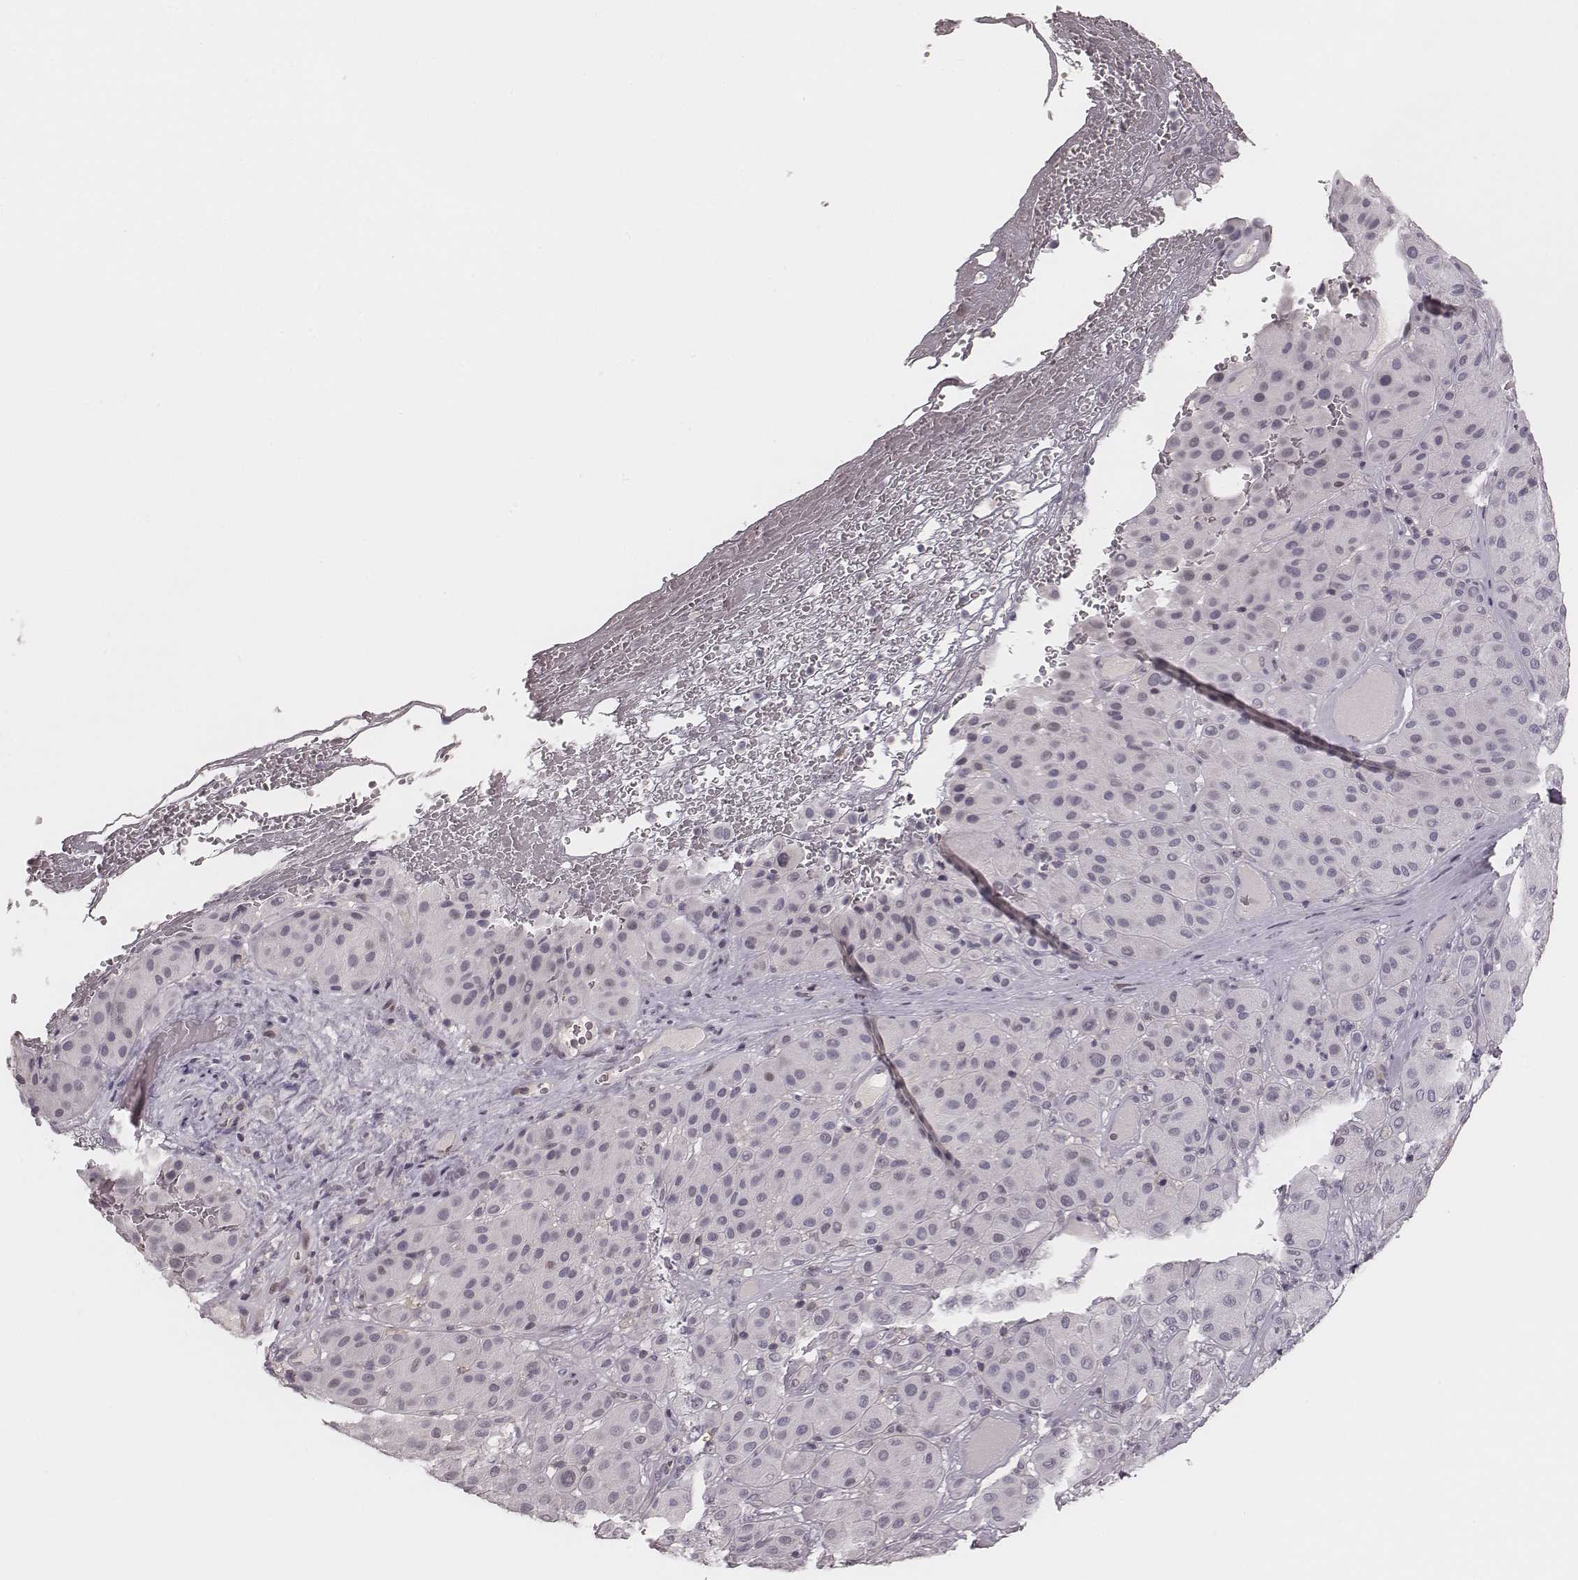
{"staining": {"intensity": "negative", "quantity": "none", "location": "none"}, "tissue": "melanoma", "cell_type": "Tumor cells", "image_type": "cancer", "snomed": [{"axis": "morphology", "description": "Malignant melanoma, Metastatic site"}, {"axis": "topography", "description": "Smooth muscle"}], "caption": "A histopathology image of melanoma stained for a protein exhibits no brown staining in tumor cells.", "gene": "MSX1", "patient": {"sex": "male", "age": 41}}